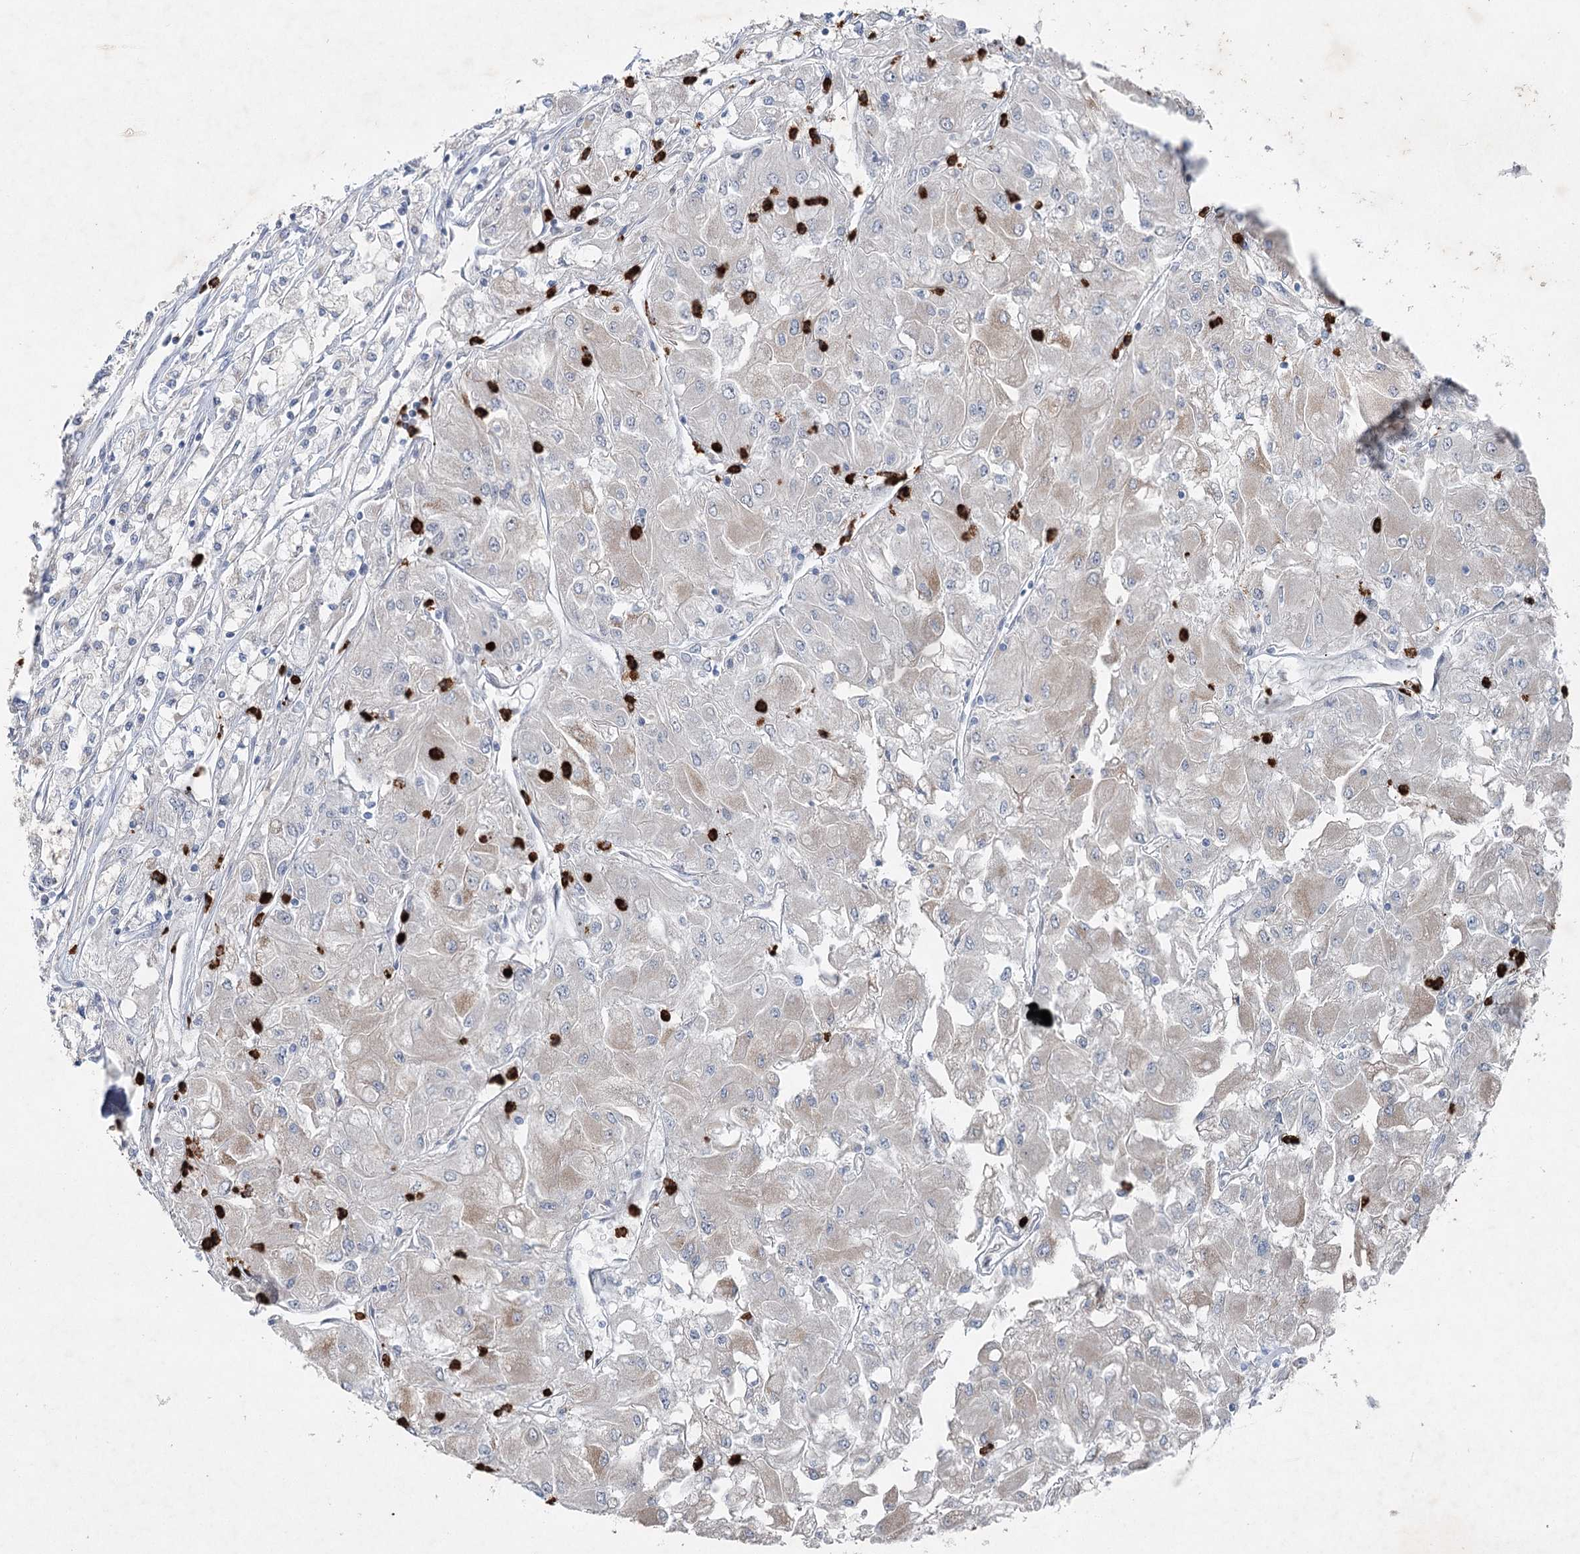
{"staining": {"intensity": "weak", "quantity": "<25%", "location": "cytoplasmic/membranous"}, "tissue": "renal cancer", "cell_type": "Tumor cells", "image_type": "cancer", "snomed": [{"axis": "morphology", "description": "Adenocarcinoma, NOS"}, {"axis": "topography", "description": "Kidney"}], "caption": "Immunohistochemical staining of adenocarcinoma (renal) reveals no significant staining in tumor cells. The staining is performed using DAB (3,3'-diaminobenzidine) brown chromogen with nuclei counter-stained in using hematoxylin.", "gene": "PLA2G12A", "patient": {"sex": "male", "age": 80}}